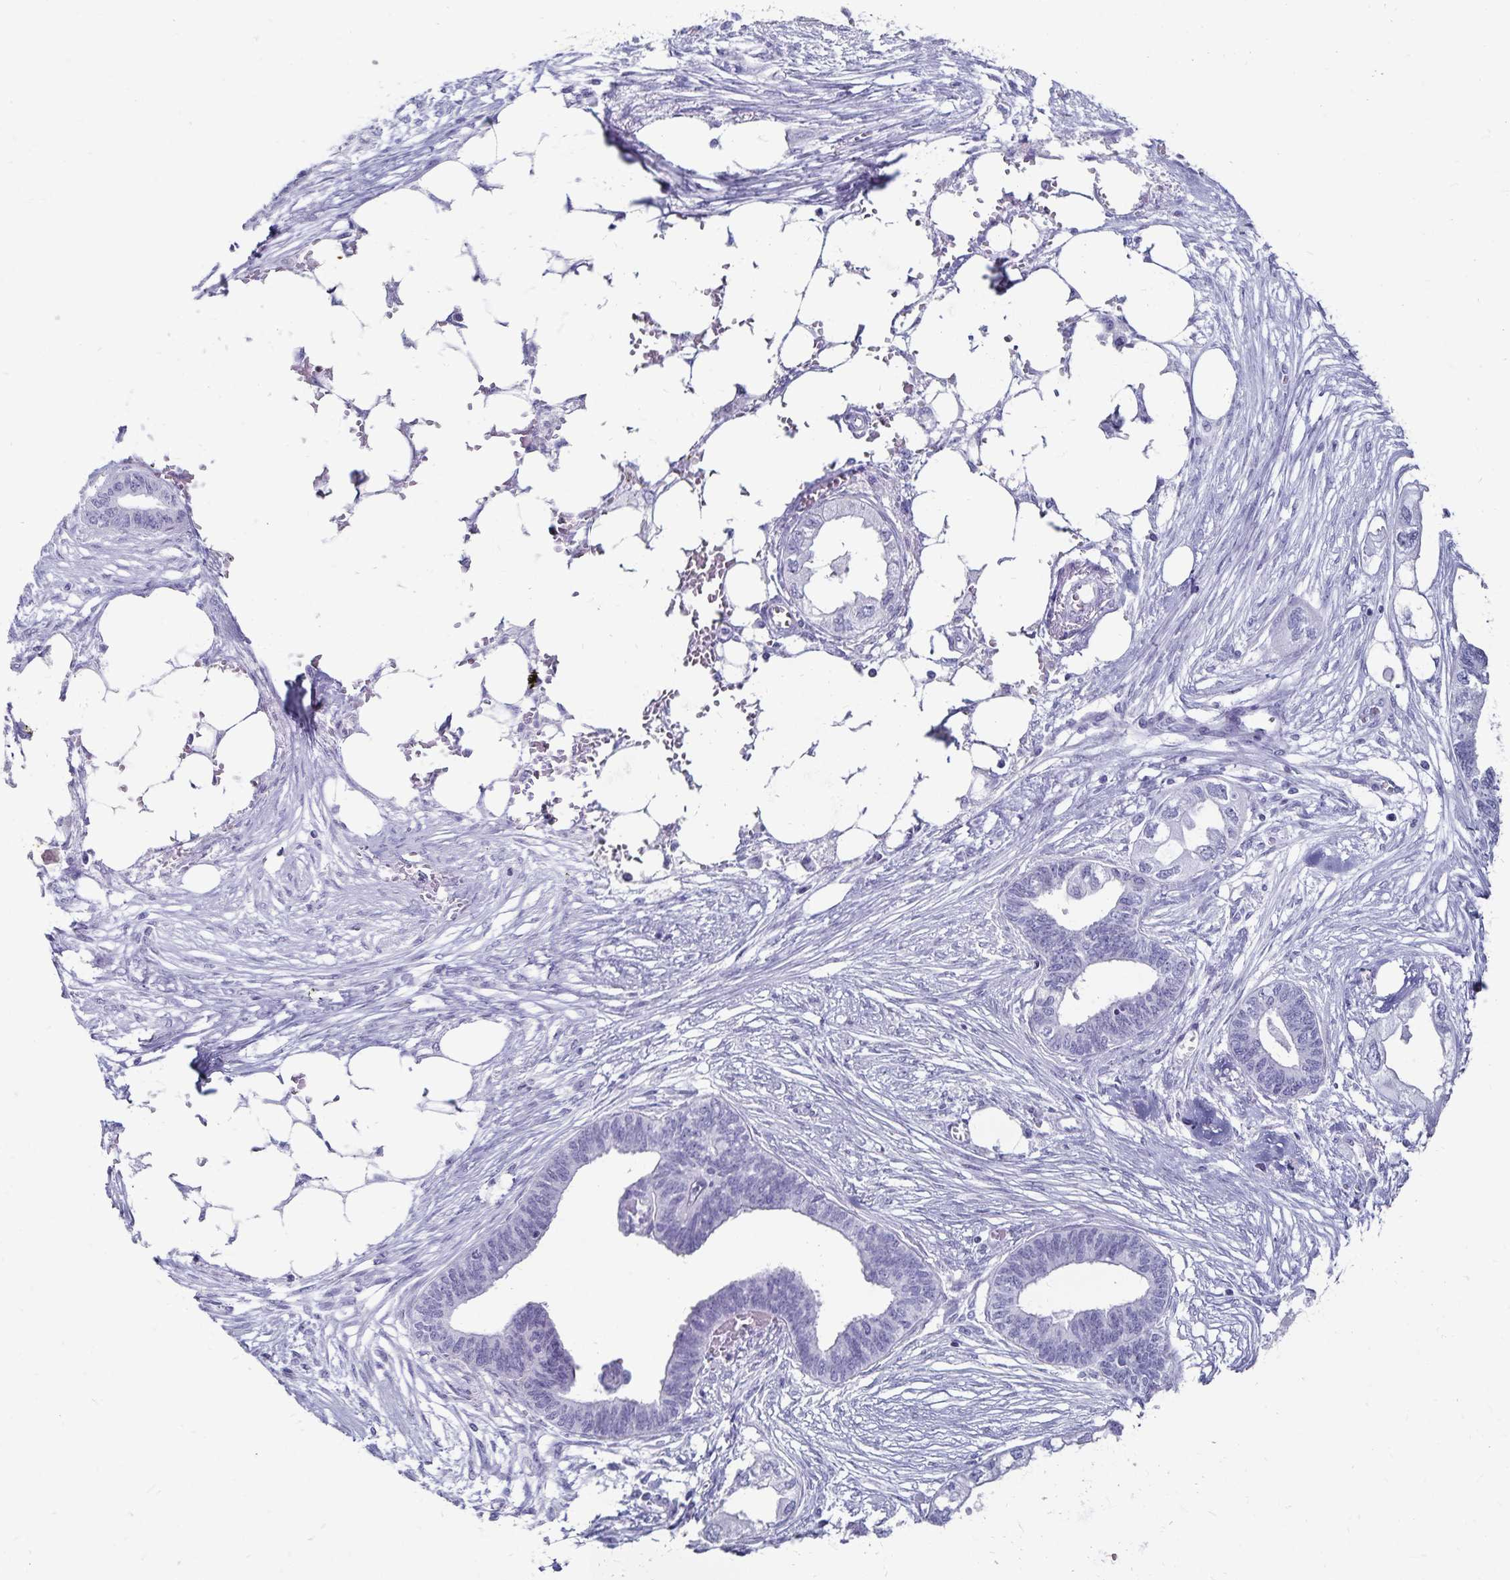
{"staining": {"intensity": "negative", "quantity": "none", "location": "none"}, "tissue": "endometrial cancer", "cell_type": "Tumor cells", "image_type": "cancer", "snomed": [{"axis": "morphology", "description": "Adenocarcinoma, NOS"}, {"axis": "morphology", "description": "Adenocarcinoma, metastatic, NOS"}, {"axis": "topography", "description": "Adipose tissue"}, {"axis": "topography", "description": "Endometrium"}], "caption": "Immunohistochemical staining of human endometrial cancer demonstrates no significant expression in tumor cells. The staining is performed using DAB (3,3'-diaminobenzidine) brown chromogen with nuclei counter-stained in using hematoxylin.", "gene": "GIP", "patient": {"sex": "female", "age": 67}}